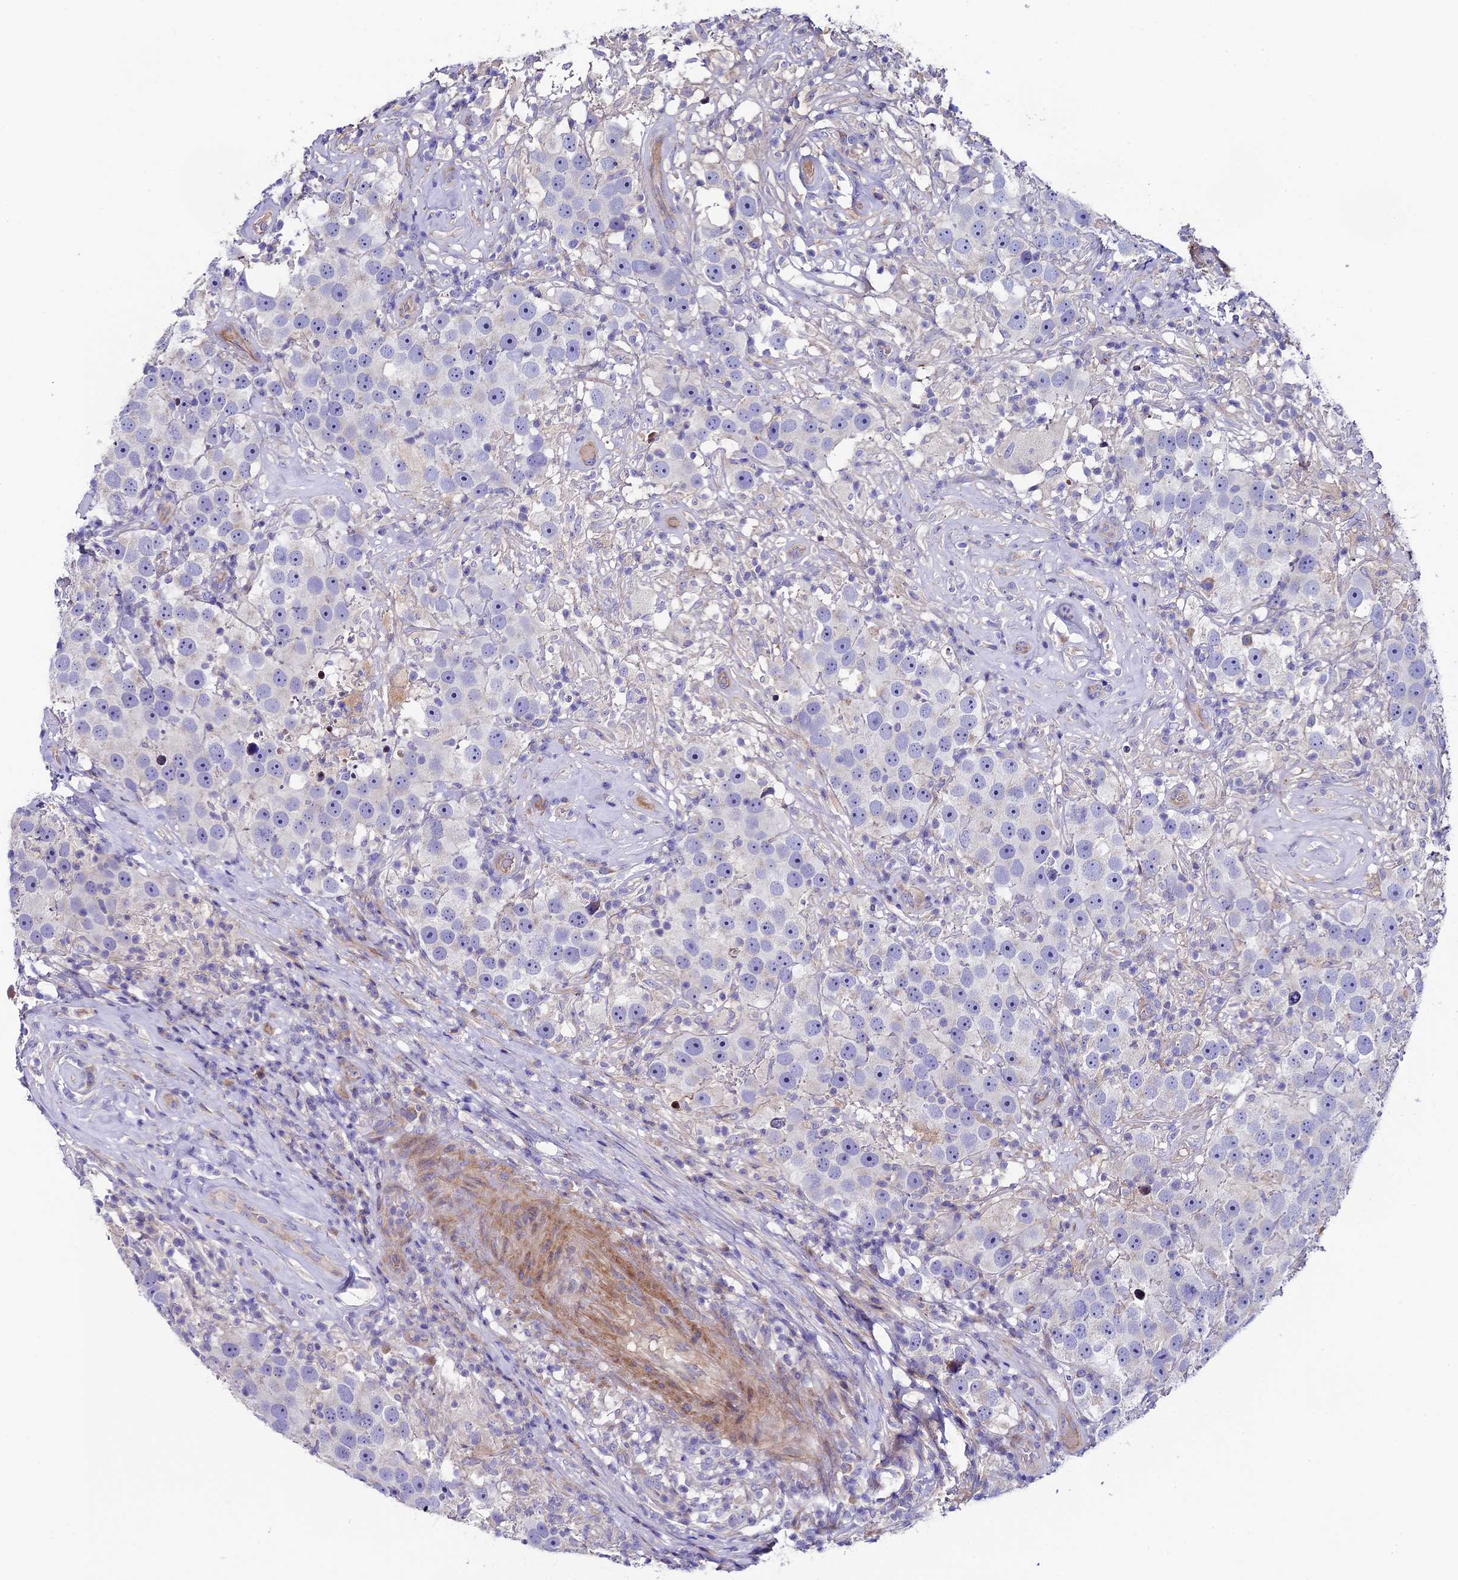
{"staining": {"intensity": "negative", "quantity": "none", "location": "none"}, "tissue": "testis cancer", "cell_type": "Tumor cells", "image_type": "cancer", "snomed": [{"axis": "morphology", "description": "Seminoma, NOS"}, {"axis": "topography", "description": "Testis"}], "caption": "Immunohistochemistry (IHC) histopathology image of human seminoma (testis) stained for a protein (brown), which displays no positivity in tumor cells.", "gene": "PIGU", "patient": {"sex": "male", "age": 49}}